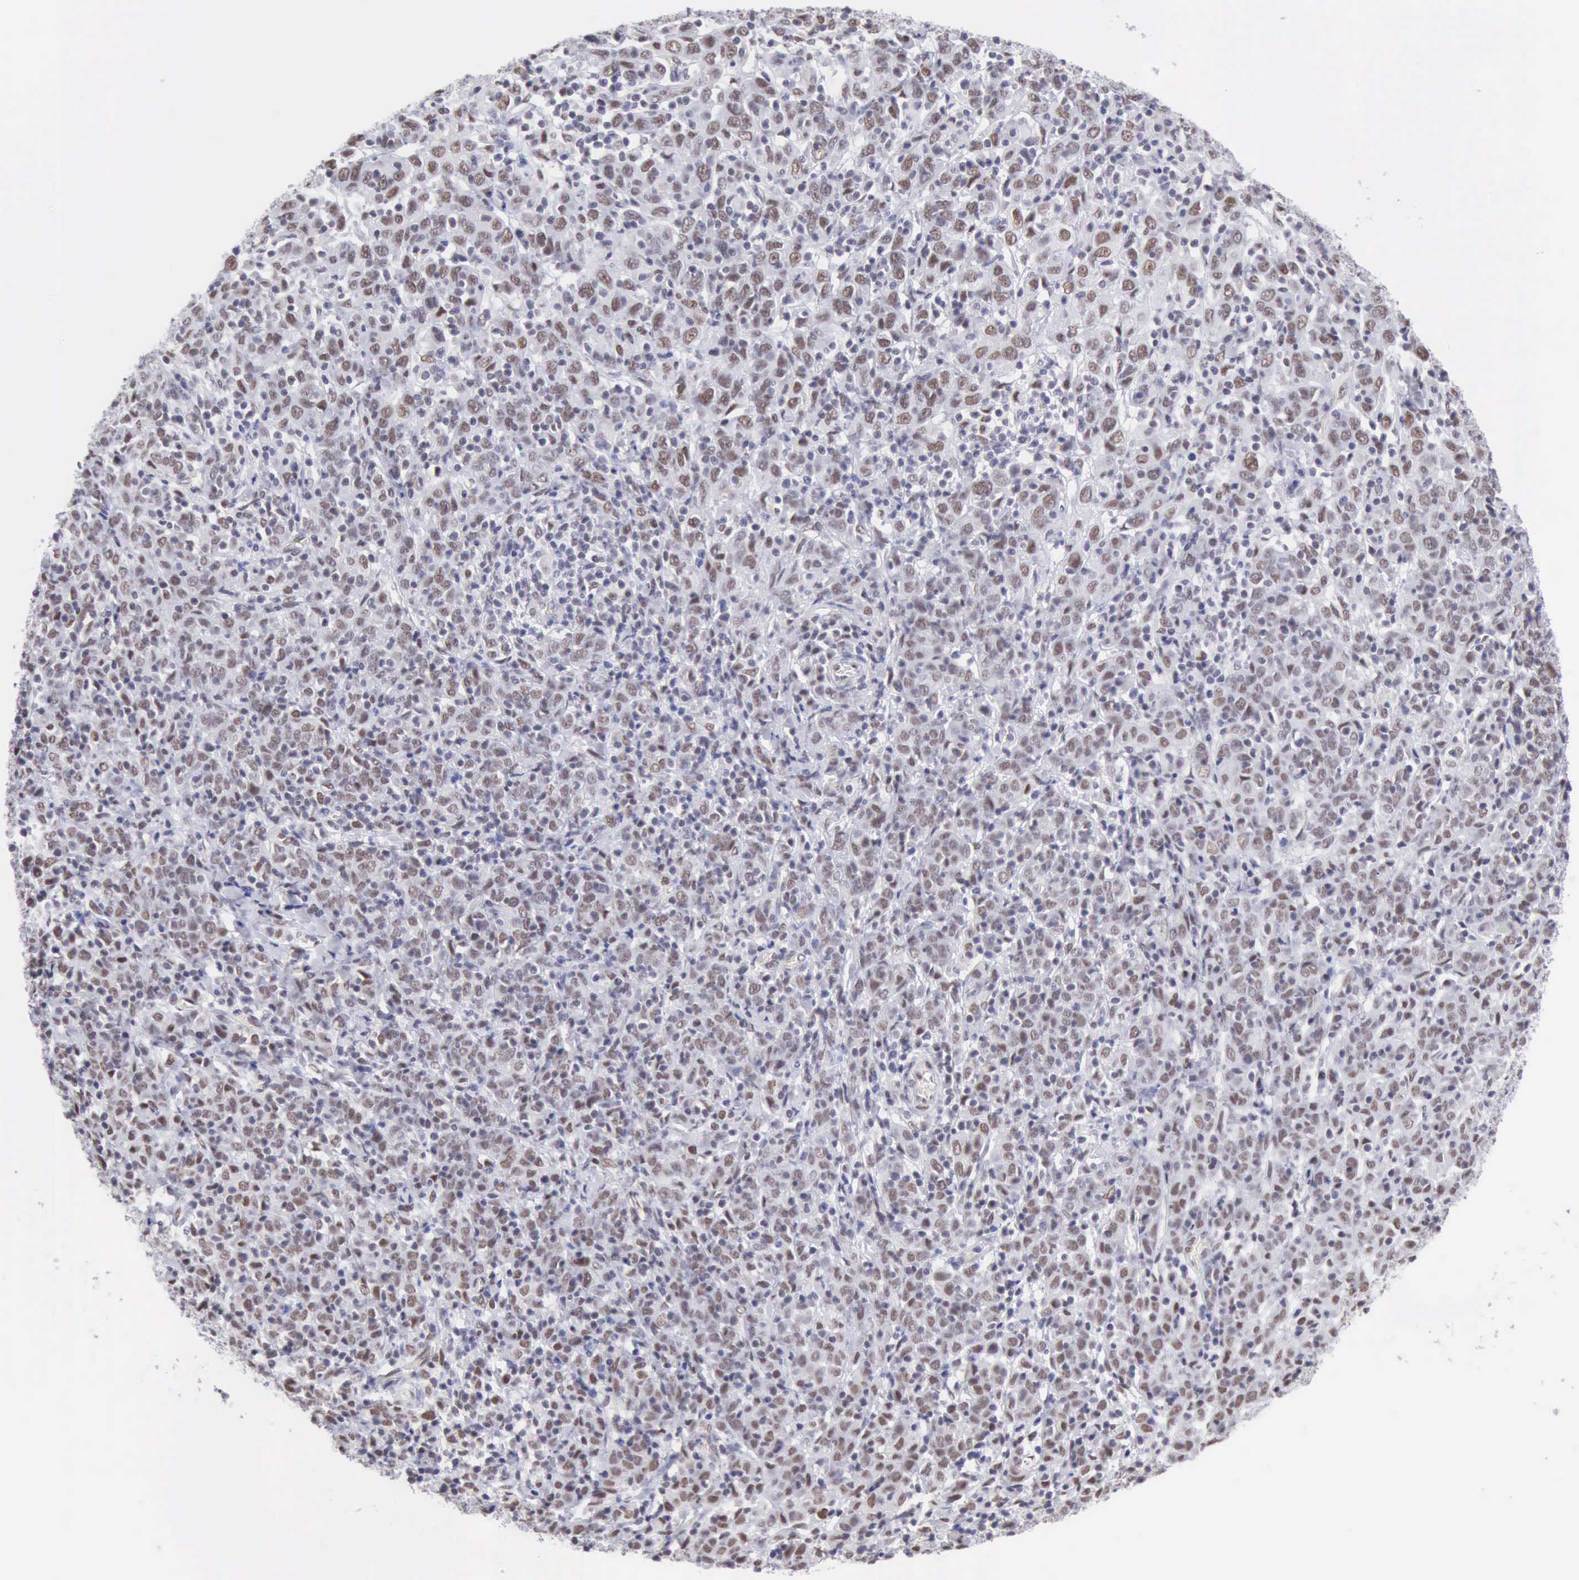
{"staining": {"intensity": "moderate", "quantity": "25%-75%", "location": "nuclear"}, "tissue": "cervical cancer", "cell_type": "Tumor cells", "image_type": "cancer", "snomed": [{"axis": "morphology", "description": "Normal tissue, NOS"}, {"axis": "morphology", "description": "Squamous cell carcinoma, NOS"}, {"axis": "topography", "description": "Cervix"}], "caption": "Cervical cancer was stained to show a protein in brown. There is medium levels of moderate nuclear positivity in about 25%-75% of tumor cells. (Stains: DAB in brown, nuclei in blue, Microscopy: brightfield microscopy at high magnification).", "gene": "ERCC4", "patient": {"sex": "female", "age": 67}}